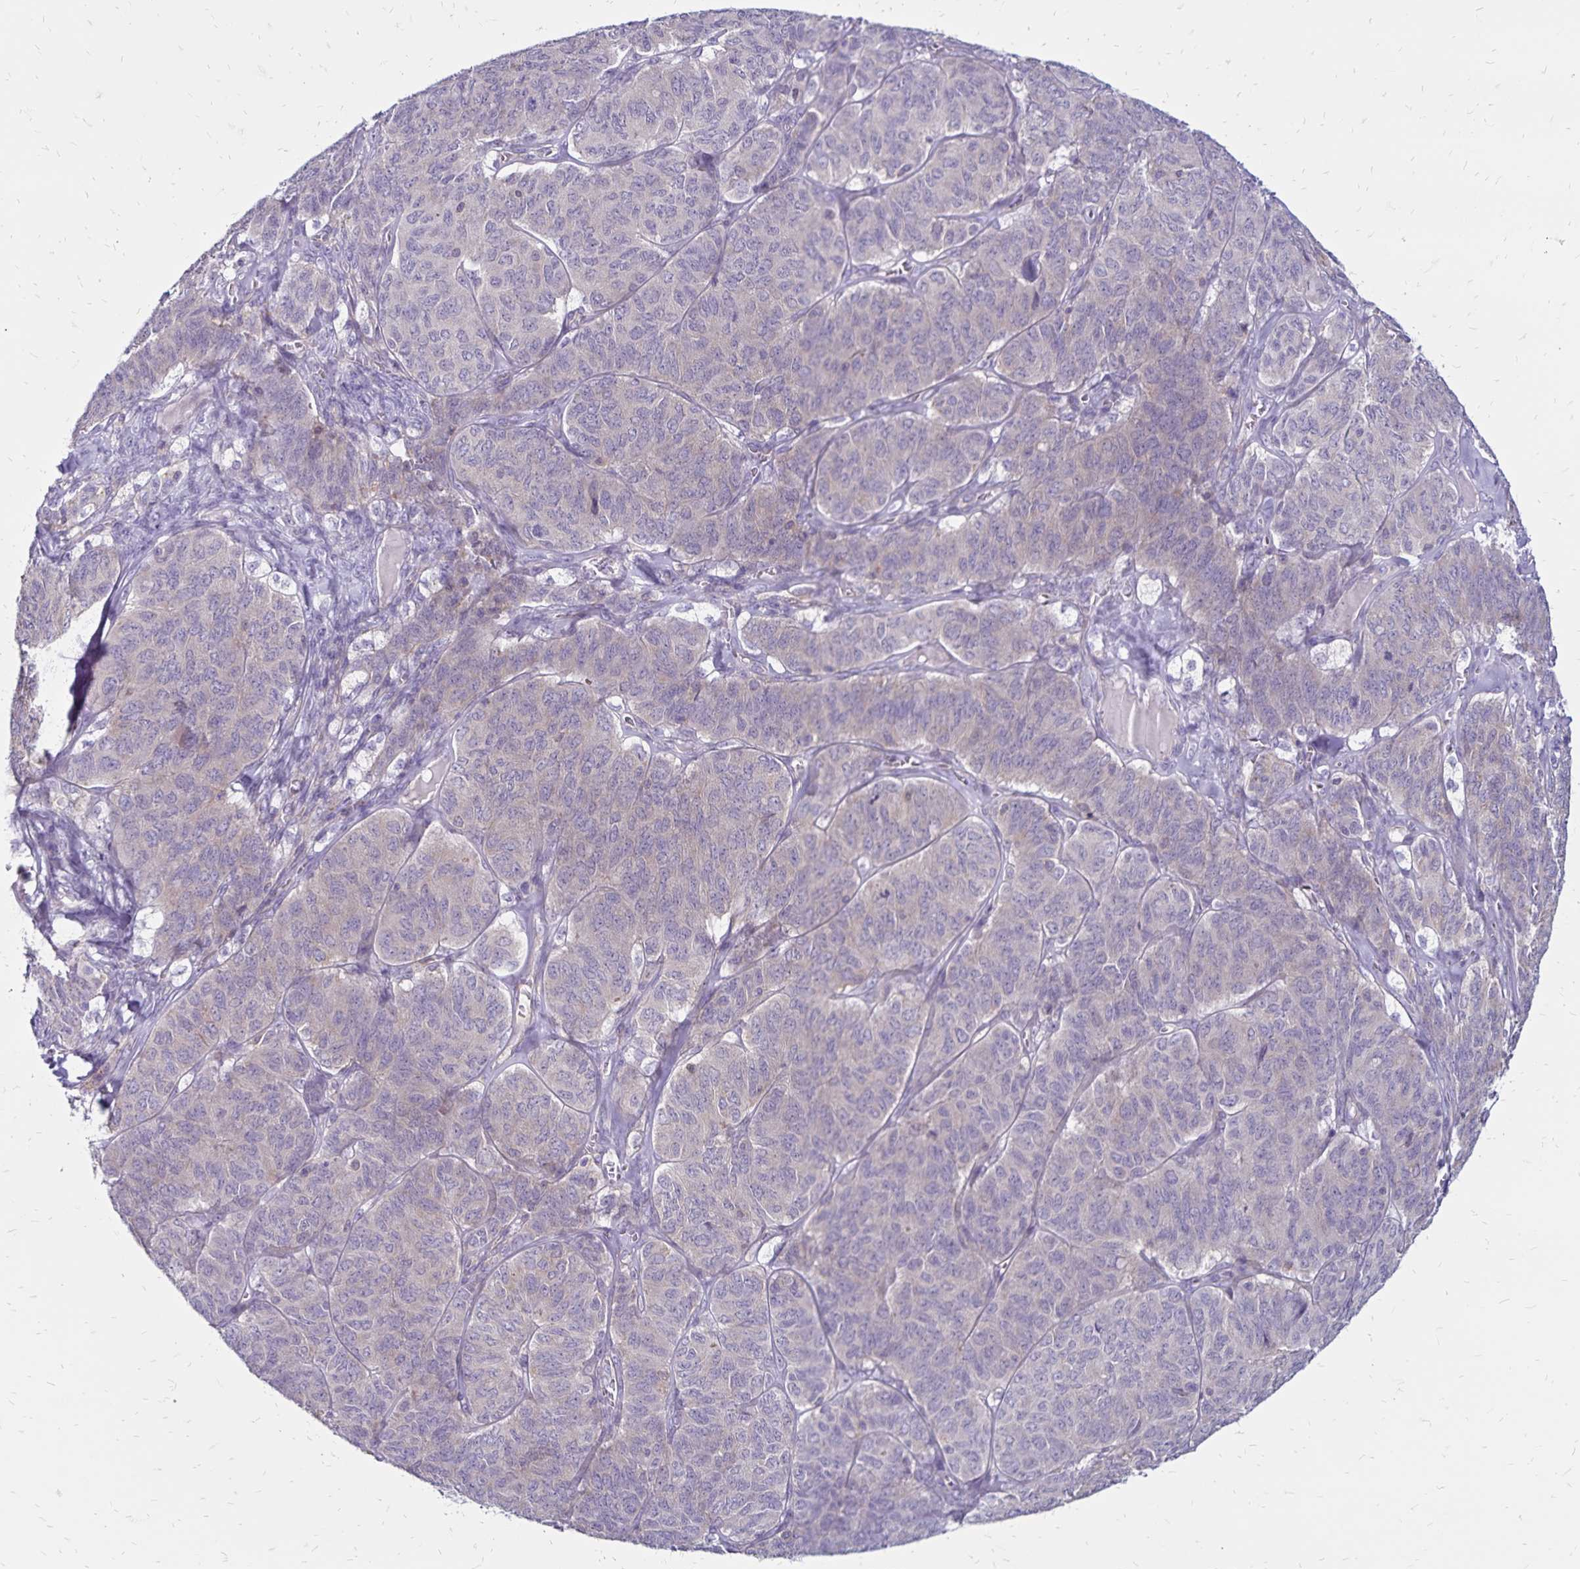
{"staining": {"intensity": "negative", "quantity": "none", "location": "none"}, "tissue": "ovarian cancer", "cell_type": "Tumor cells", "image_type": "cancer", "snomed": [{"axis": "morphology", "description": "Carcinoma, endometroid"}, {"axis": "topography", "description": "Ovary"}], "caption": "This is a image of IHC staining of ovarian cancer, which shows no staining in tumor cells.", "gene": "FSD1", "patient": {"sex": "female", "age": 80}}